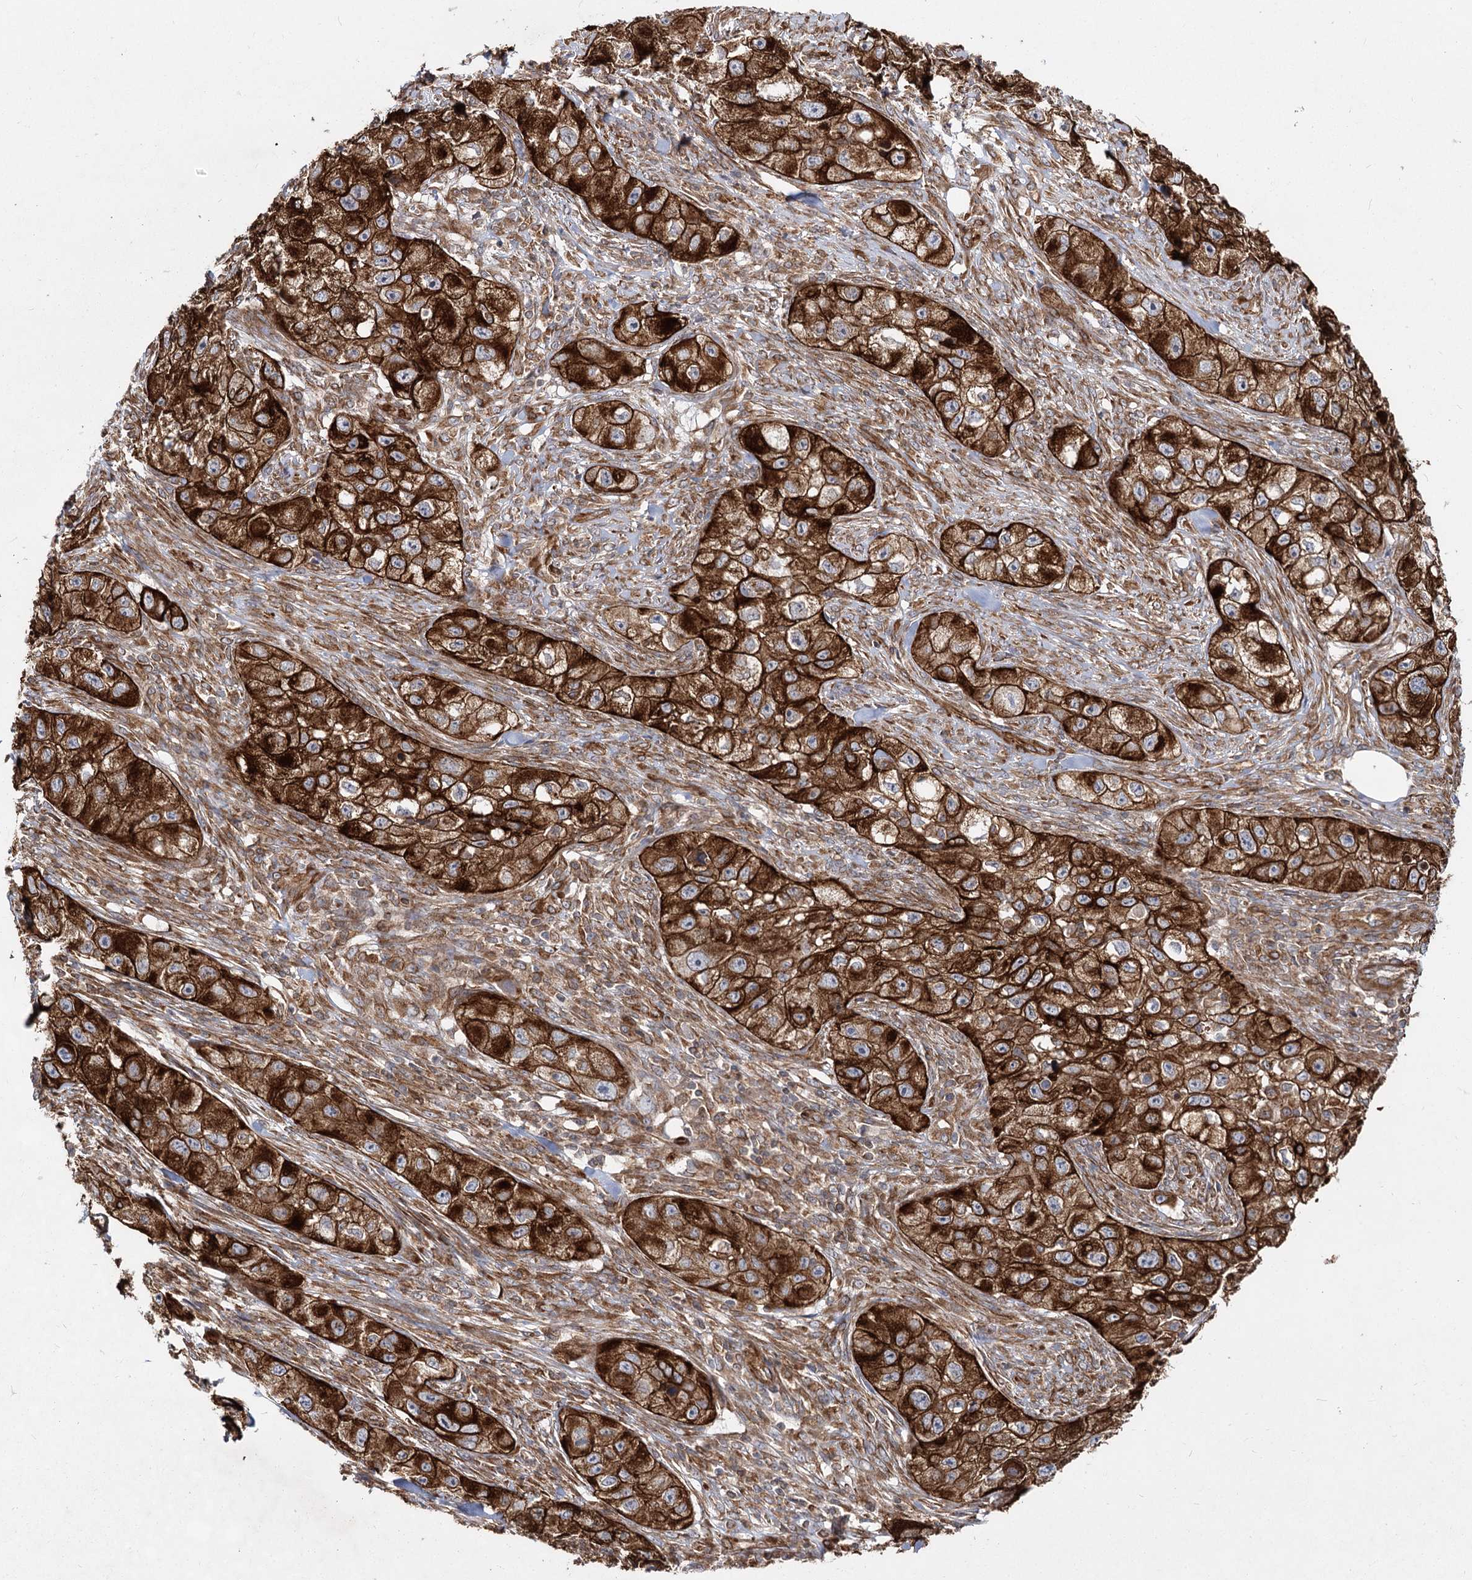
{"staining": {"intensity": "strong", "quantity": ">75%", "location": "cytoplasmic/membranous"}, "tissue": "skin cancer", "cell_type": "Tumor cells", "image_type": "cancer", "snomed": [{"axis": "morphology", "description": "Squamous cell carcinoma, NOS"}, {"axis": "topography", "description": "Skin"}, {"axis": "topography", "description": "Subcutis"}], "caption": "Human skin squamous cell carcinoma stained with a brown dye demonstrates strong cytoplasmic/membranous positive positivity in approximately >75% of tumor cells.", "gene": "IQSEC1", "patient": {"sex": "male", "age": 73}}